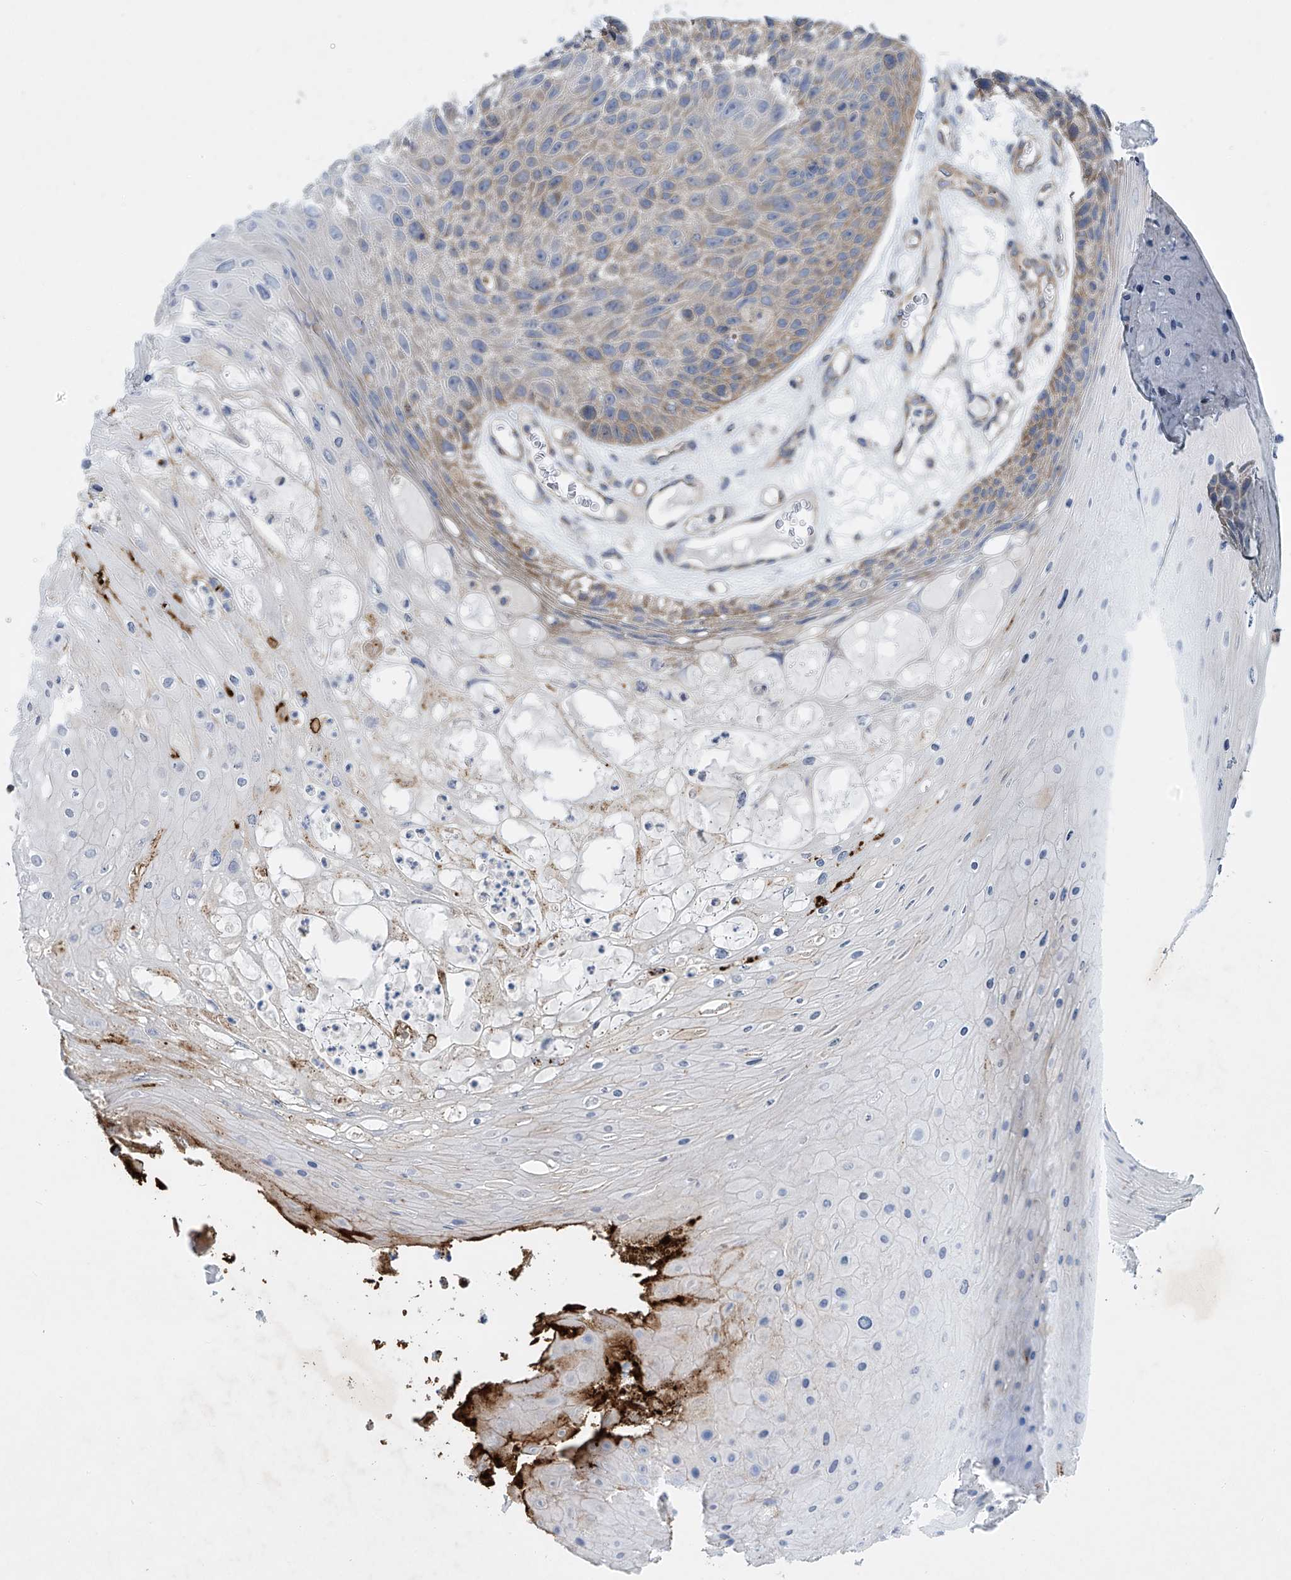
{"staining": {"intensity": "moderate", "quantity": "<25%", "location": "cytoplasmic/membranous"}, "tissue": "skin cancer", "cell_type": "Tumor cells", "image_type": "cancer", "snomed": [{"axis": "morphology", "description": "Squamous cell carcinoma, NOS"}, {"axis": "topography", "description": "Skin"}], "caption": "Protein staining reveals moderate cytoplasmic/membranous positivity in about <25% of tumor cells in squamous cell carcinoma (skin).", "gene": "TJAP1", "patient": {"sex": "female", "age": 88}}